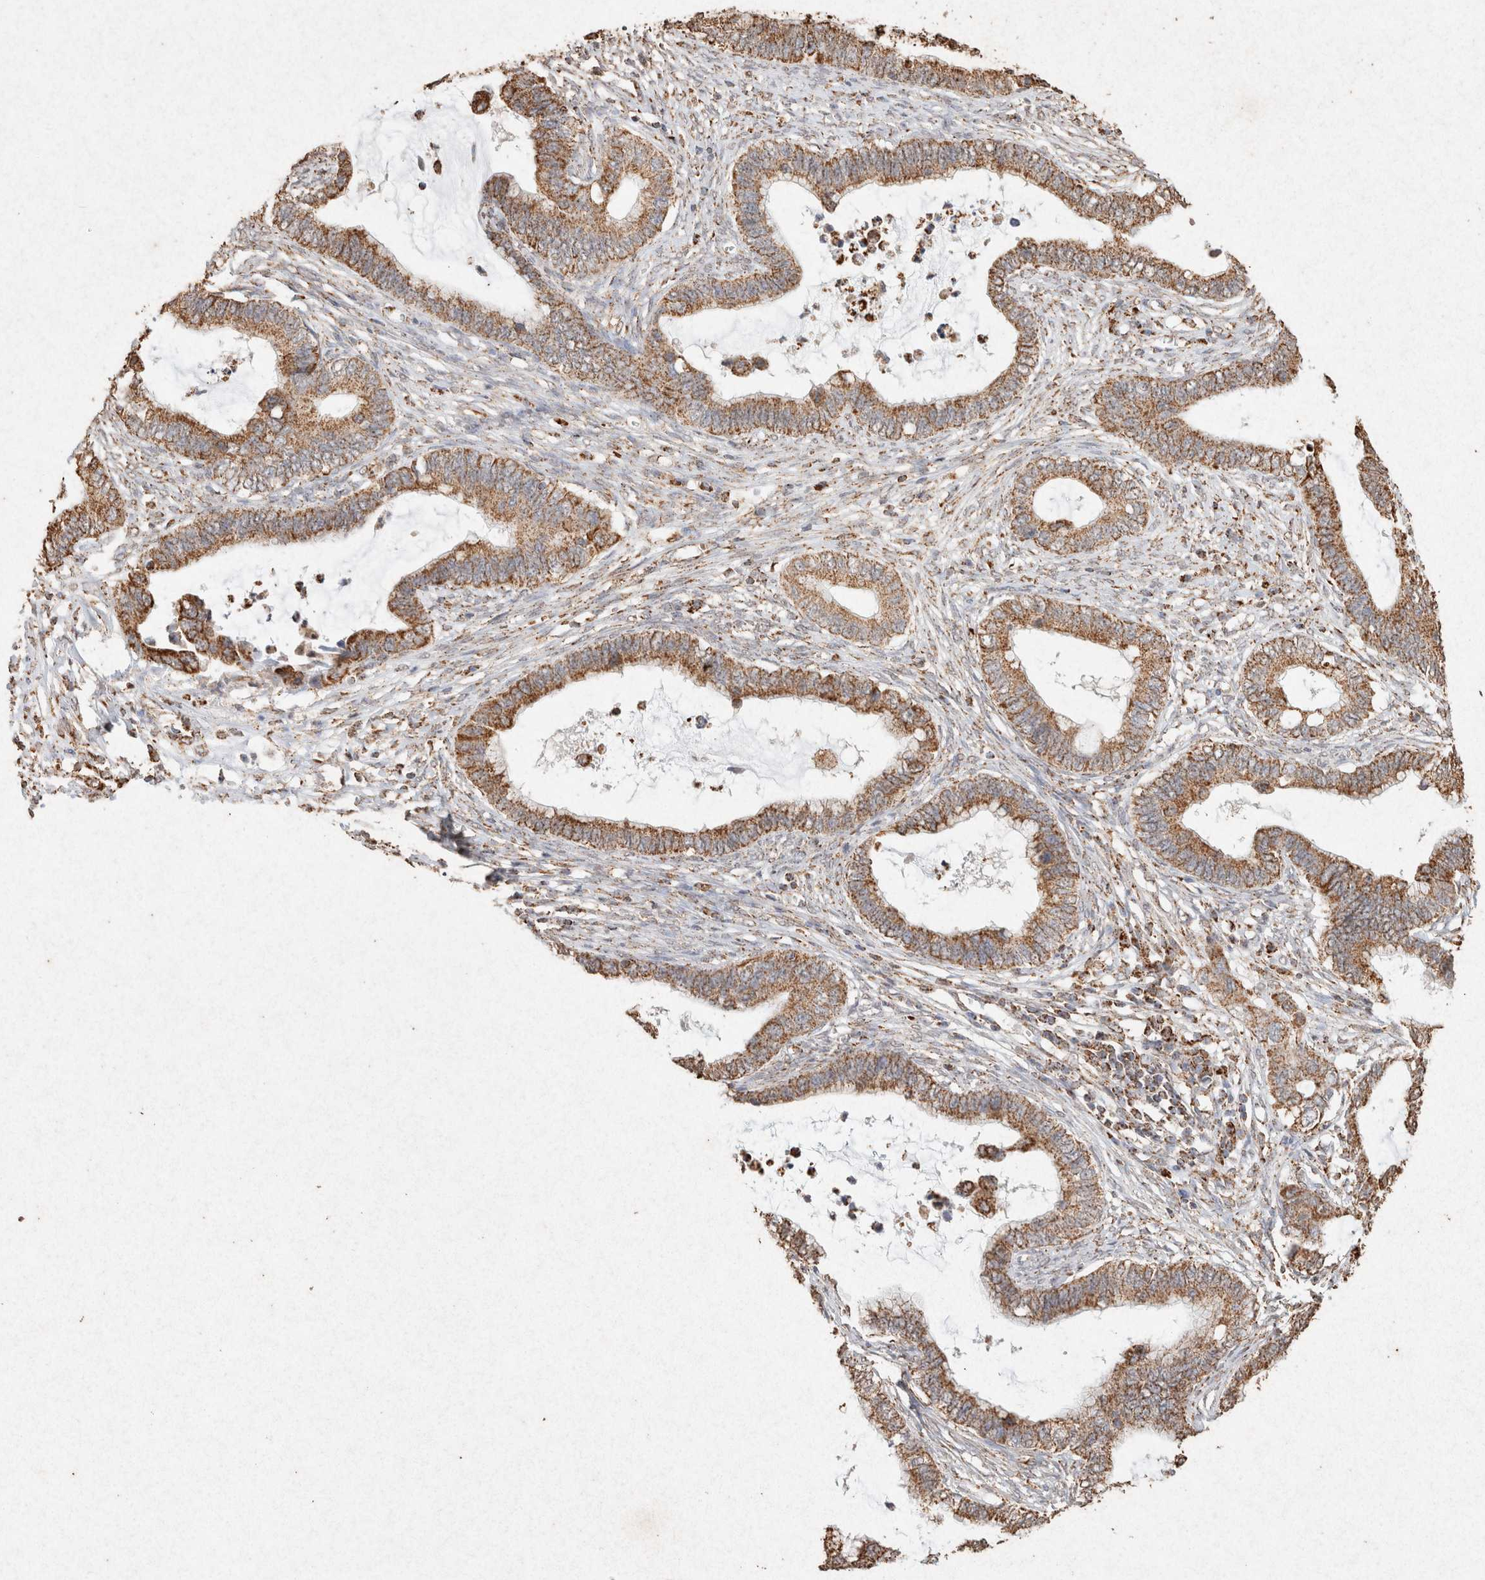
{"staining": {"intensity": "moderate", "quantity": ">75%", "location": "cytoplasmic/membranous"}, "tissue": "cervical cancer", "cell_type": "Tumor cells", "image_type": "cancer", "snomed": [{"axis": "morphology", "description": "Adenocarcinoma, NOS"}, {"axis": "topography", "description": "Cervix"}], "caption": "Immunohistochemical staining of cervical cancer (adenocarcinoma) reveals medium levels of moderate cytoplasmic/membranous expression in approximately >75% of tumor cells.", "gene": "SDC2", "patient": {"sex": "female", "age": 44}}